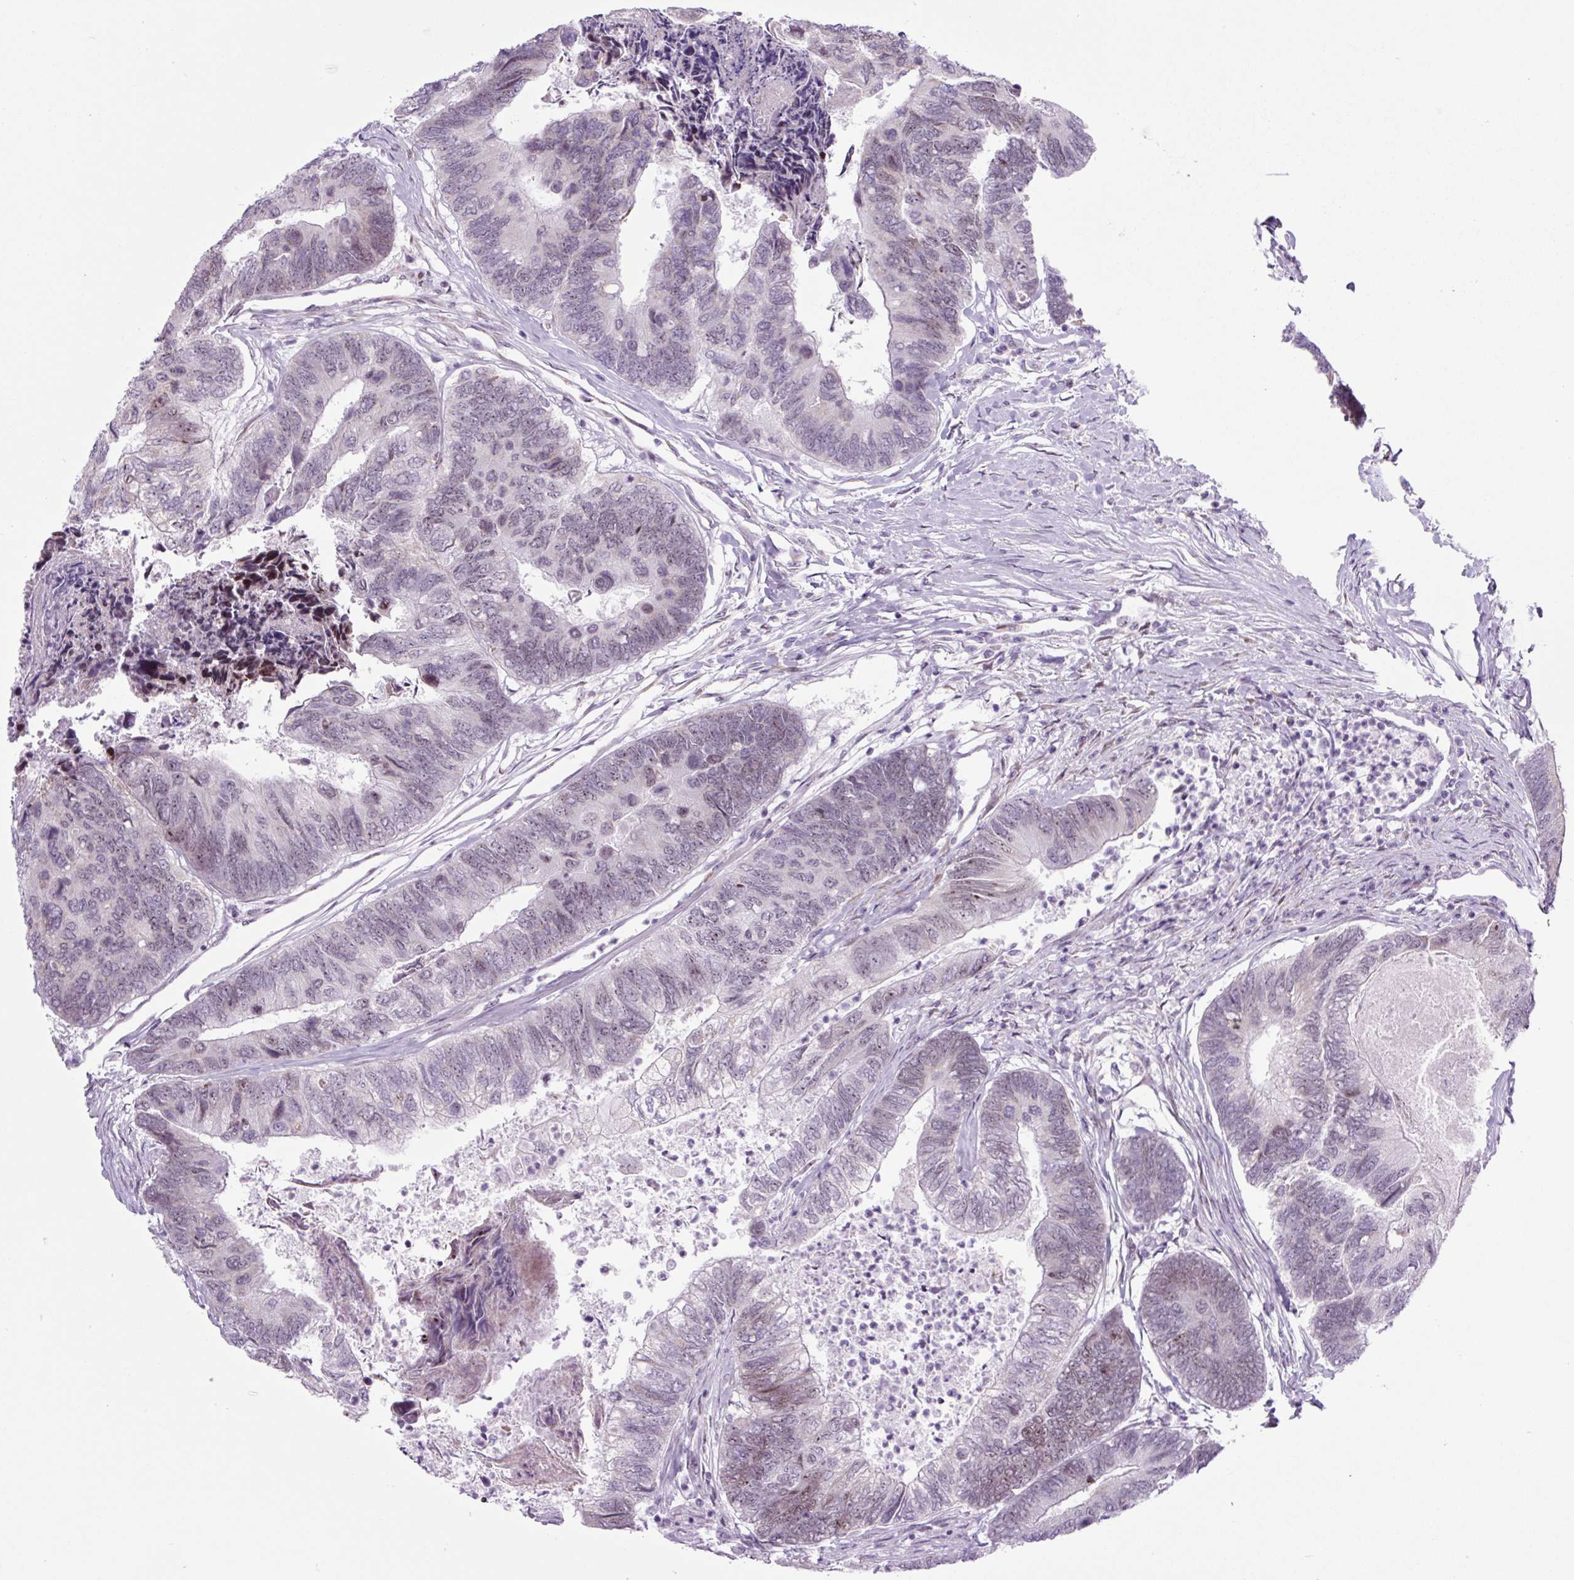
{"staining": {"intensity": "weak", "quantity": "<25%", "location": "nuclear"}, "tissue": "colorectal cancer", "cell_type": "Tumor cells", "image_type": "cancer", "snomed": [{"axis": "morphology", "description": "Adenocarcinoma, NOS"}, {"axis": "topography", "description": "Colon"}], "caption": "Immunohistochemical staining of colorectal cancer demonstrates no significant positivity in tumor cells. The staining is performed using DAB (3,3'-diaminobenzidine) brown chromogen with nuclei counter-stained in using hematoxylin.", "gene": "RRS1", "patient": {"sex": "female", "age": 67}}